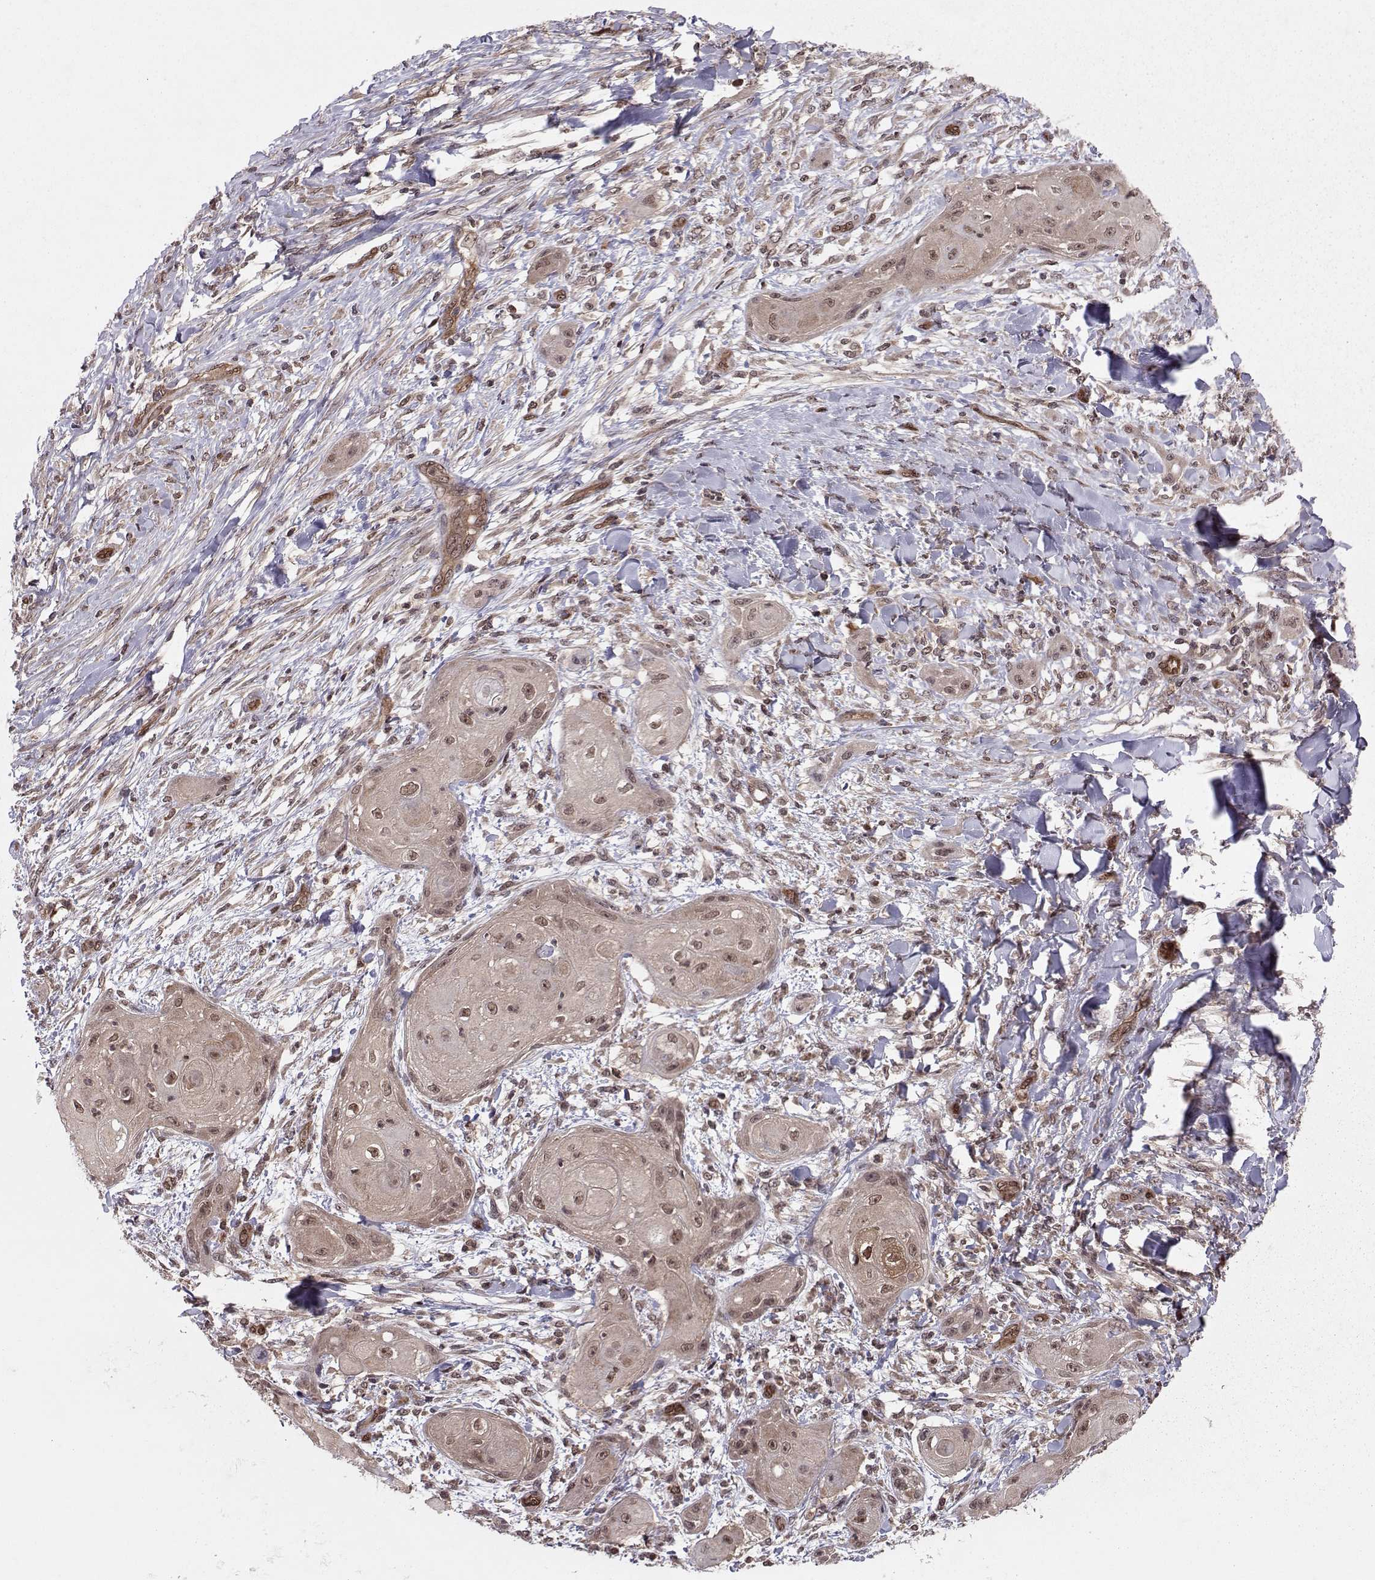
{"staining": {"intensity": "weak", "quantity": ">75%", "location": "cytoplasmic/membranous,nuclear"}, "tissue": "skin cancer", "cell_type": "Tumor cells", "image_type": "cancer", "snomed": [{"axis": "morphology", "description": "Squamous cell carcinoma, NOS"}, {"axis": "topography", "description": "Skin"}], "caption": "Protein staining exhibits weak cytoplasmic/membranous and nuclear staining in approximately >75% of tumor cells in skin cancer (squamous cell carcinoma).", "gene": "PPP2R2A", "patient": {"sex": "male", "age": 62}}